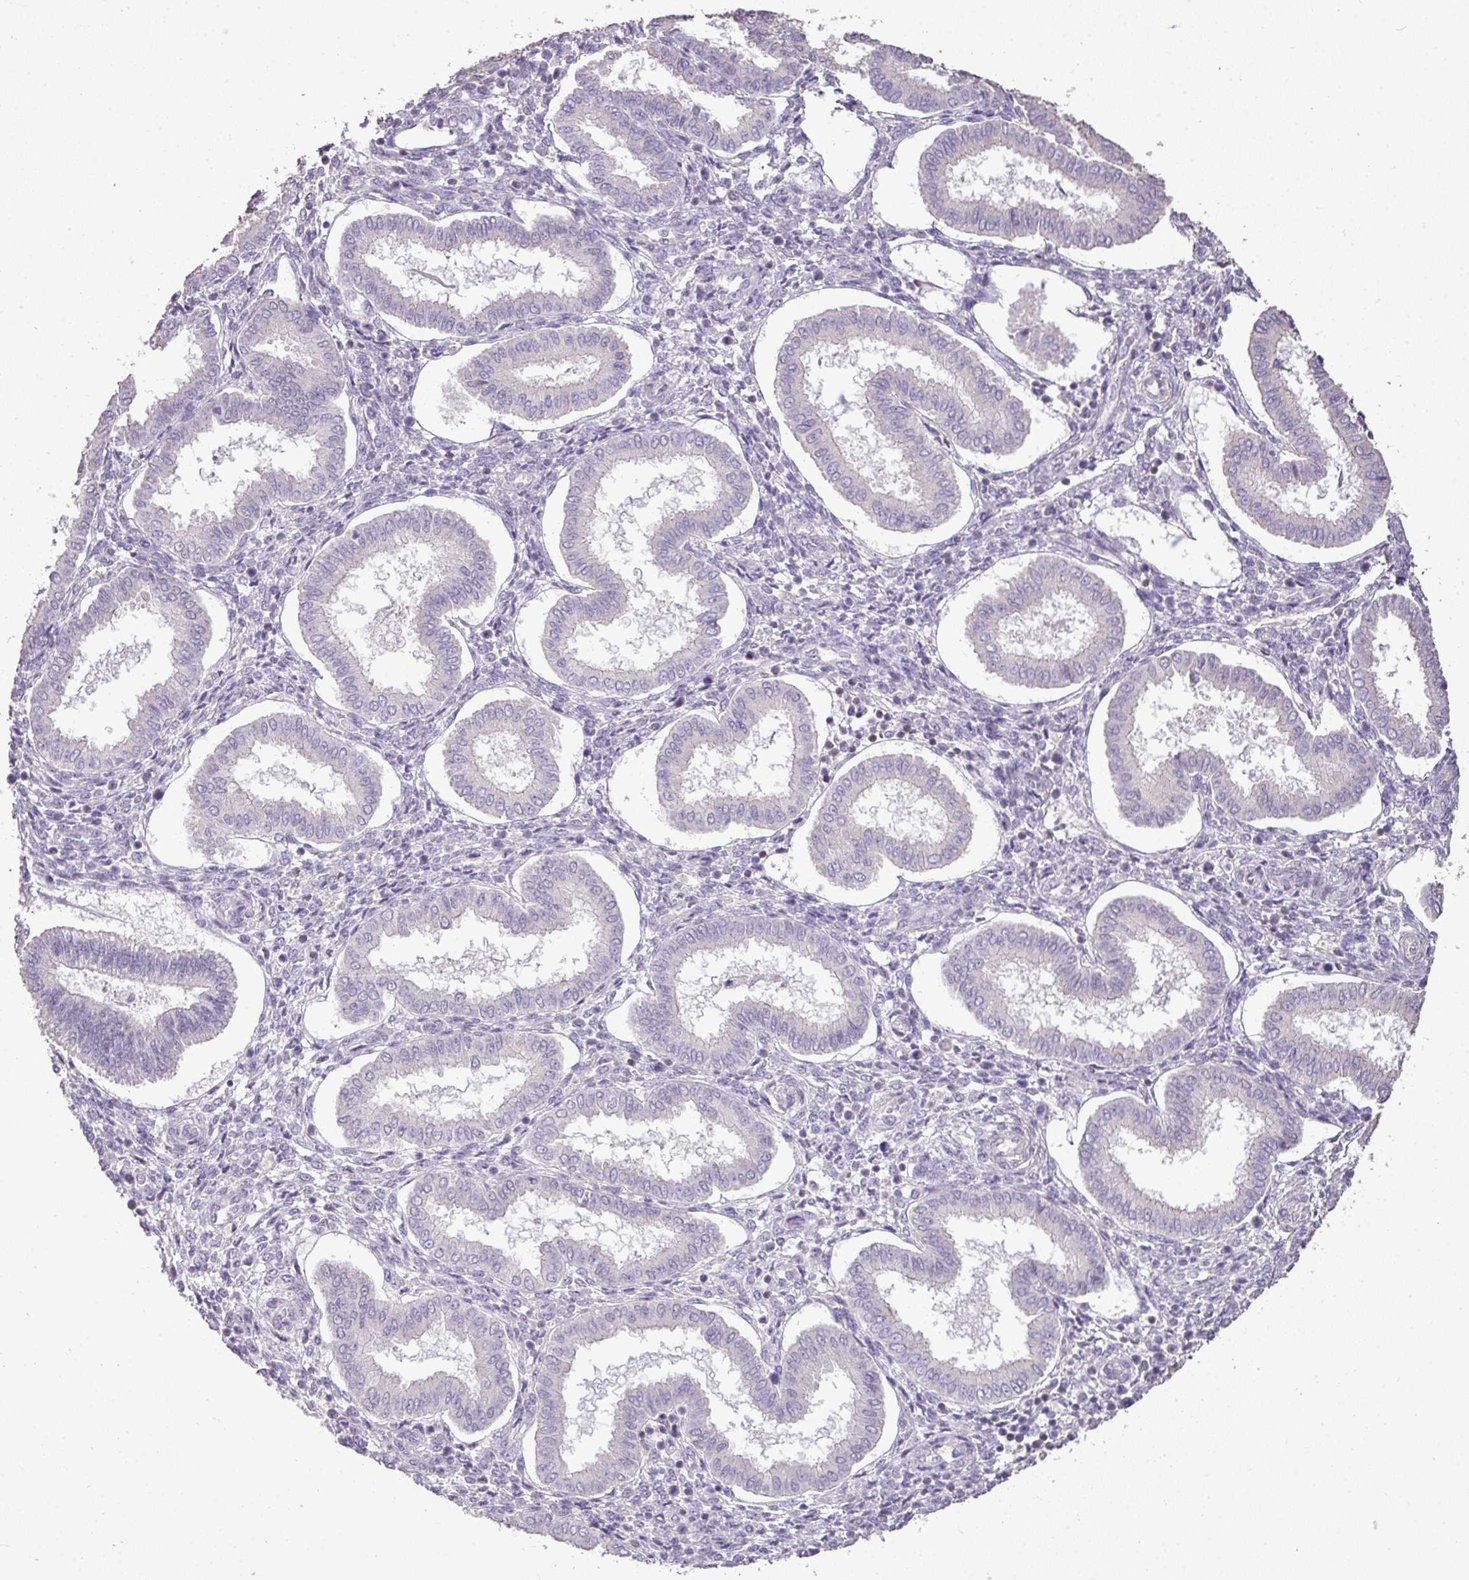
{"staining": {"intensity": "negative", "quantity": "none", "location": "none"}, "tissue": "endometrium", "cell_type": "Cells in endometrial stroma", "image_type": "normal", "snomed": [{"axis": "morphology", "description": "Normal tissue, NOS"}, {"axis": "topography", "description": "Endometrium"}], "caption": "The IHC histopathology image has no significant expression in cells in endometrial stroma of endometrium.", "gene": "LY9", "patient": {"sex": "female", "age": 24}}